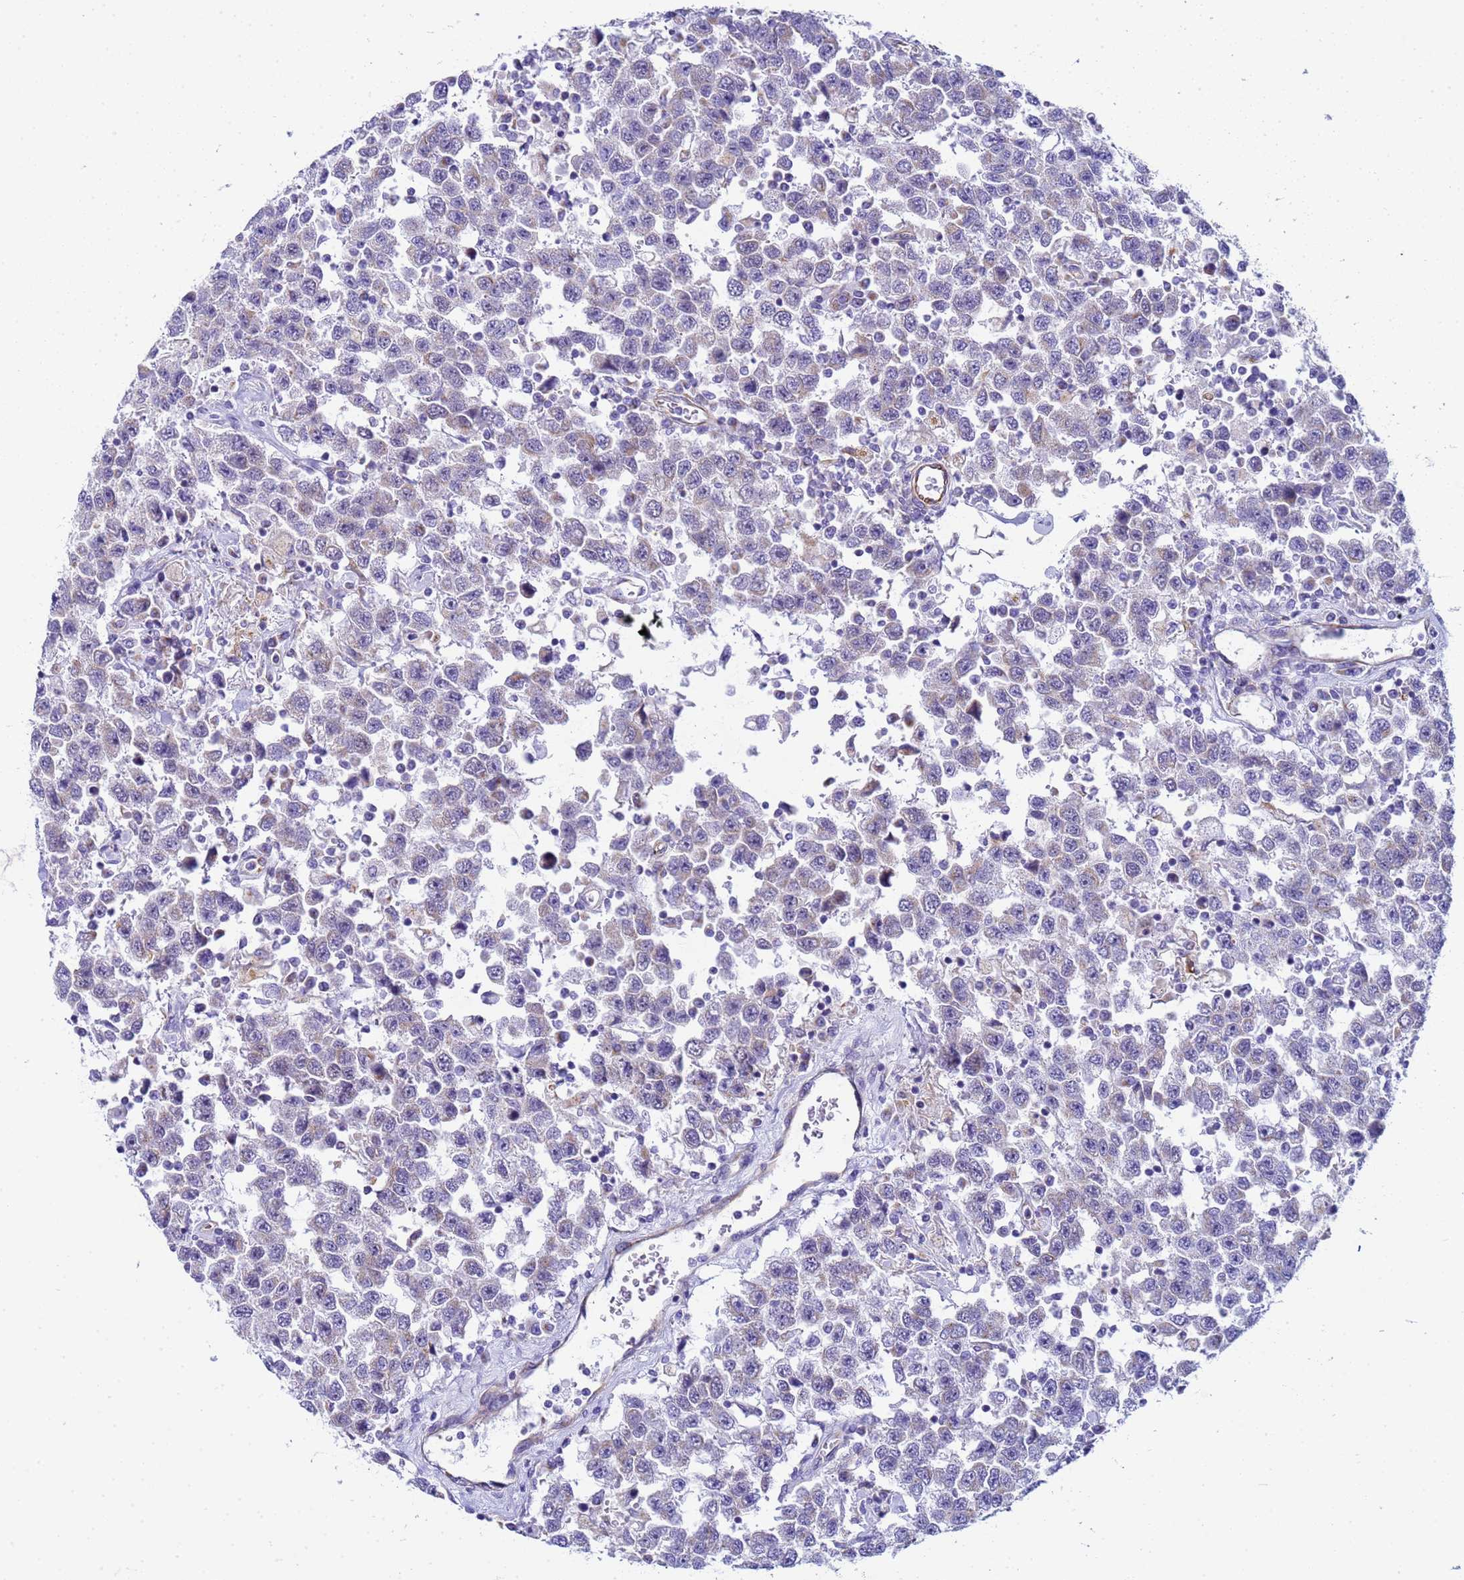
{"staining": {"intensity": "negative", "quantity": "none", "location": "none"}, "tissue": "testis cancer", "cell_type": "Tumor cells", "image_type": "cancer", "snomed": [{"axis": "morphology", "description": "Seminoma, NOS"}, {"axis": "topography", "description": "Testis"}], "caption": "Tumor cells show no significant protein staining in testis cancer (seminoma).", "gene": "UBXN2B", "patient": {"sex": "male", "age": 41}}